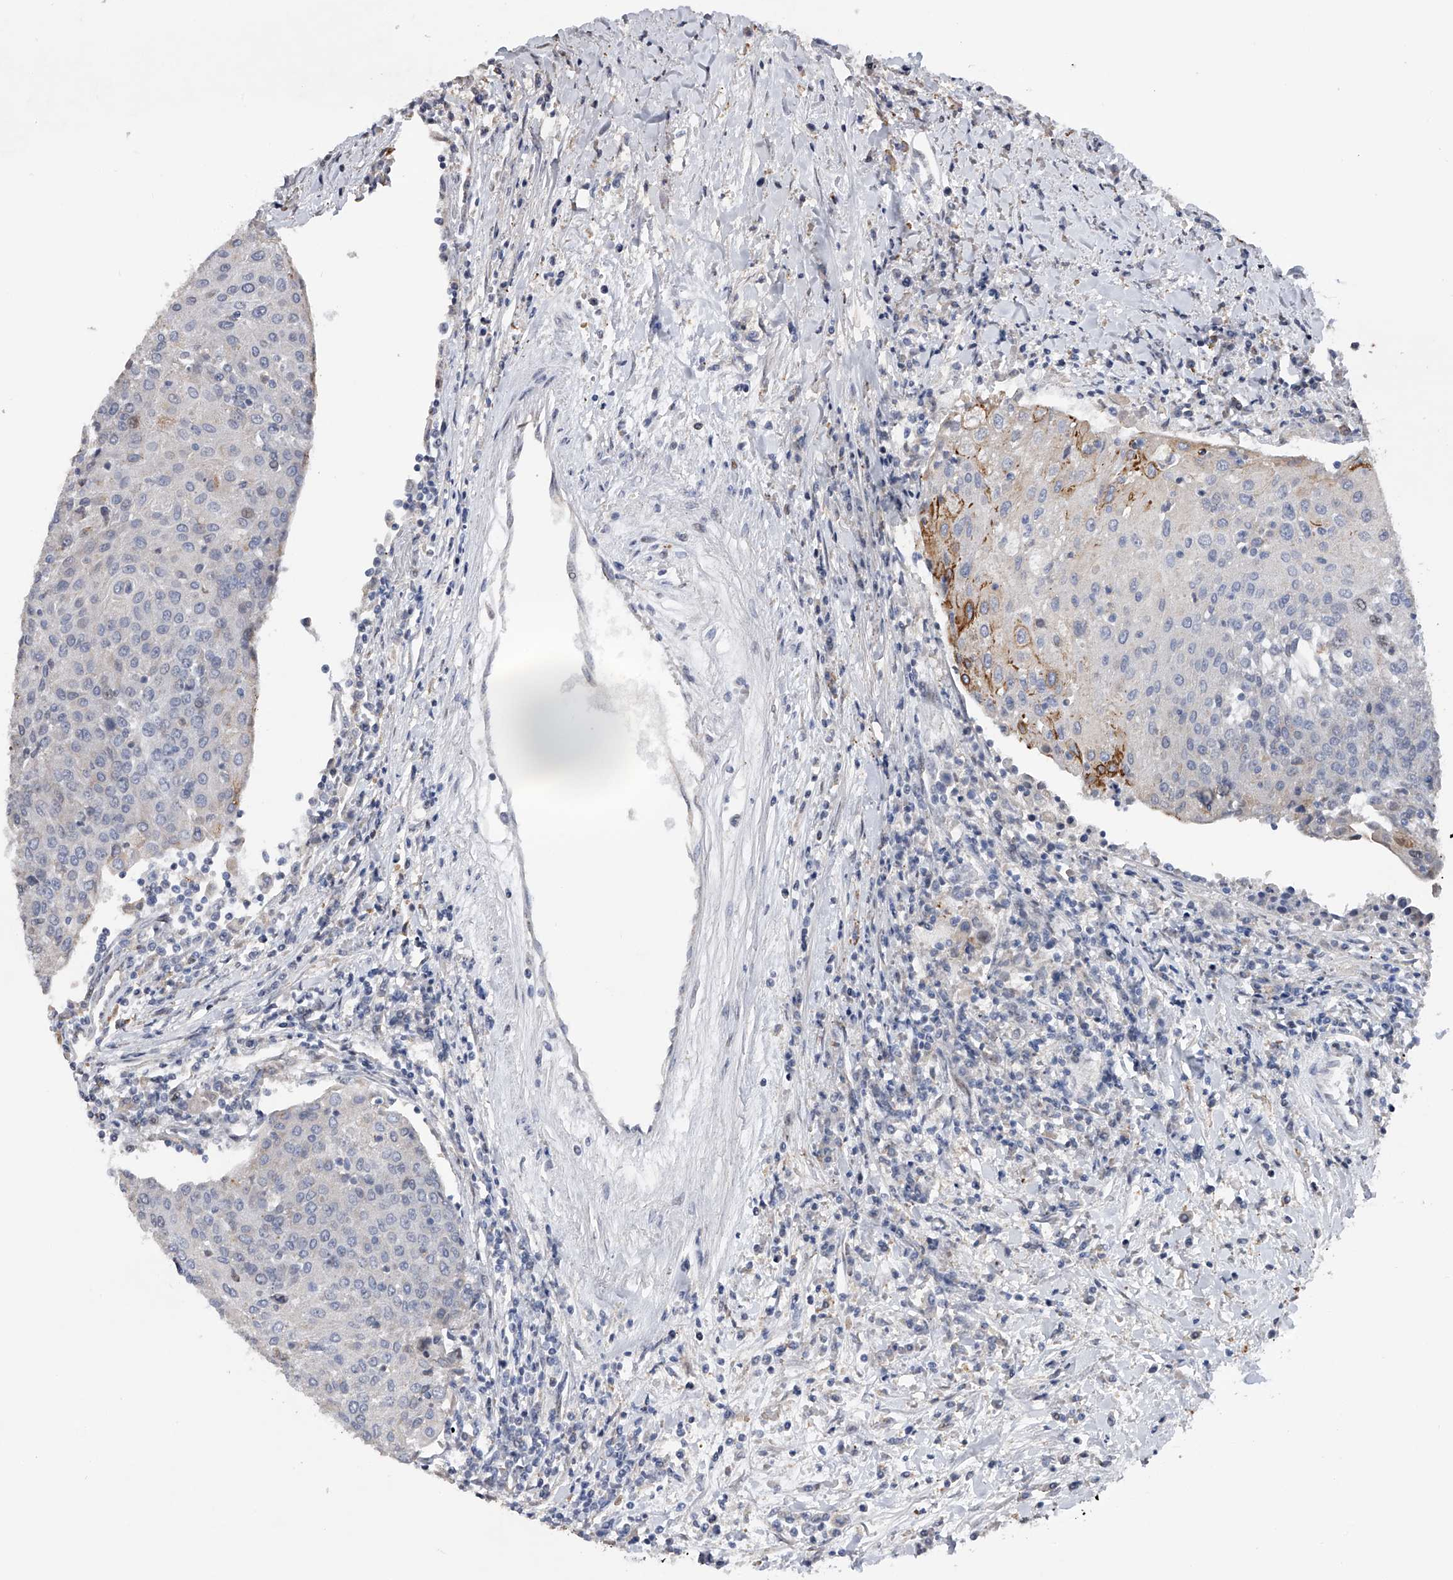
{"staining": {"intensity": "negative", "quantity": "none", "location": "none"}, "tissue": "urothelial cancer", "cell_type": "Tumor cells", "image_type": "cancer", "snomed": [{"axis": "morphology", "description": "Urothelial carcinoma, High grade"}, {"axis": "topography", "description": "Urinary bladder"}], "caption": "A high-resolution micrograph shows IHC staining of urothelial carcinoma (high-grade), which displays no significant positivity in tumor cells.", "gene": "RWDD2A", "patient": {"sex": "female", "age": 85}}